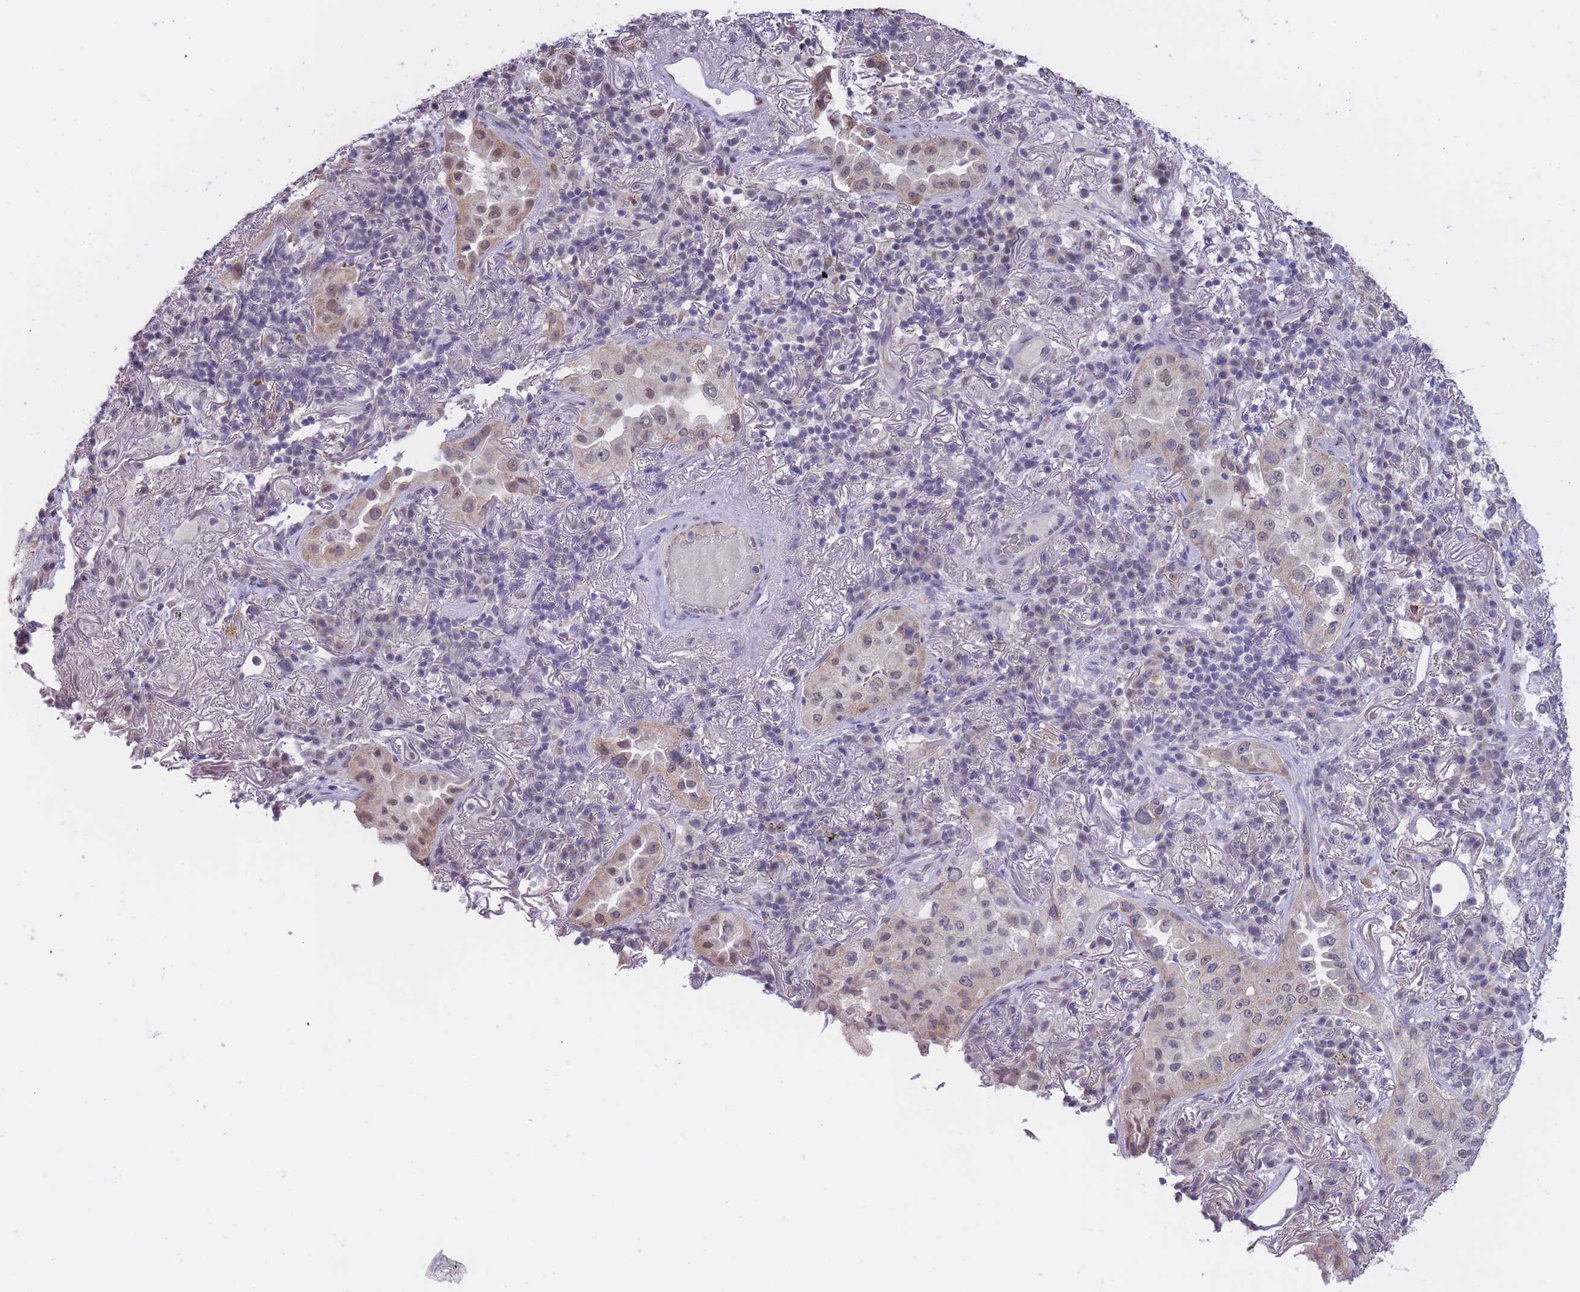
{"staining": {"intensity": "weak", "quantity": ">75%", "location": "nuclear"}, "tissue": "lung cancer", "cell_type": "Tumor cells", "image_type": "cancer", "snomed": [{"axis": "morphology", "description": "Adenocarcinoma, NOS"}, {"axis": "topography", "description": "Lung"}], "caption": "Protein analysis of lung cancer tissue reveals weak nuclear expression in approximately >75% of tumor cells.", "gene": "GOLGA6L25", "patient": {"sex": "female", "age": 69}}